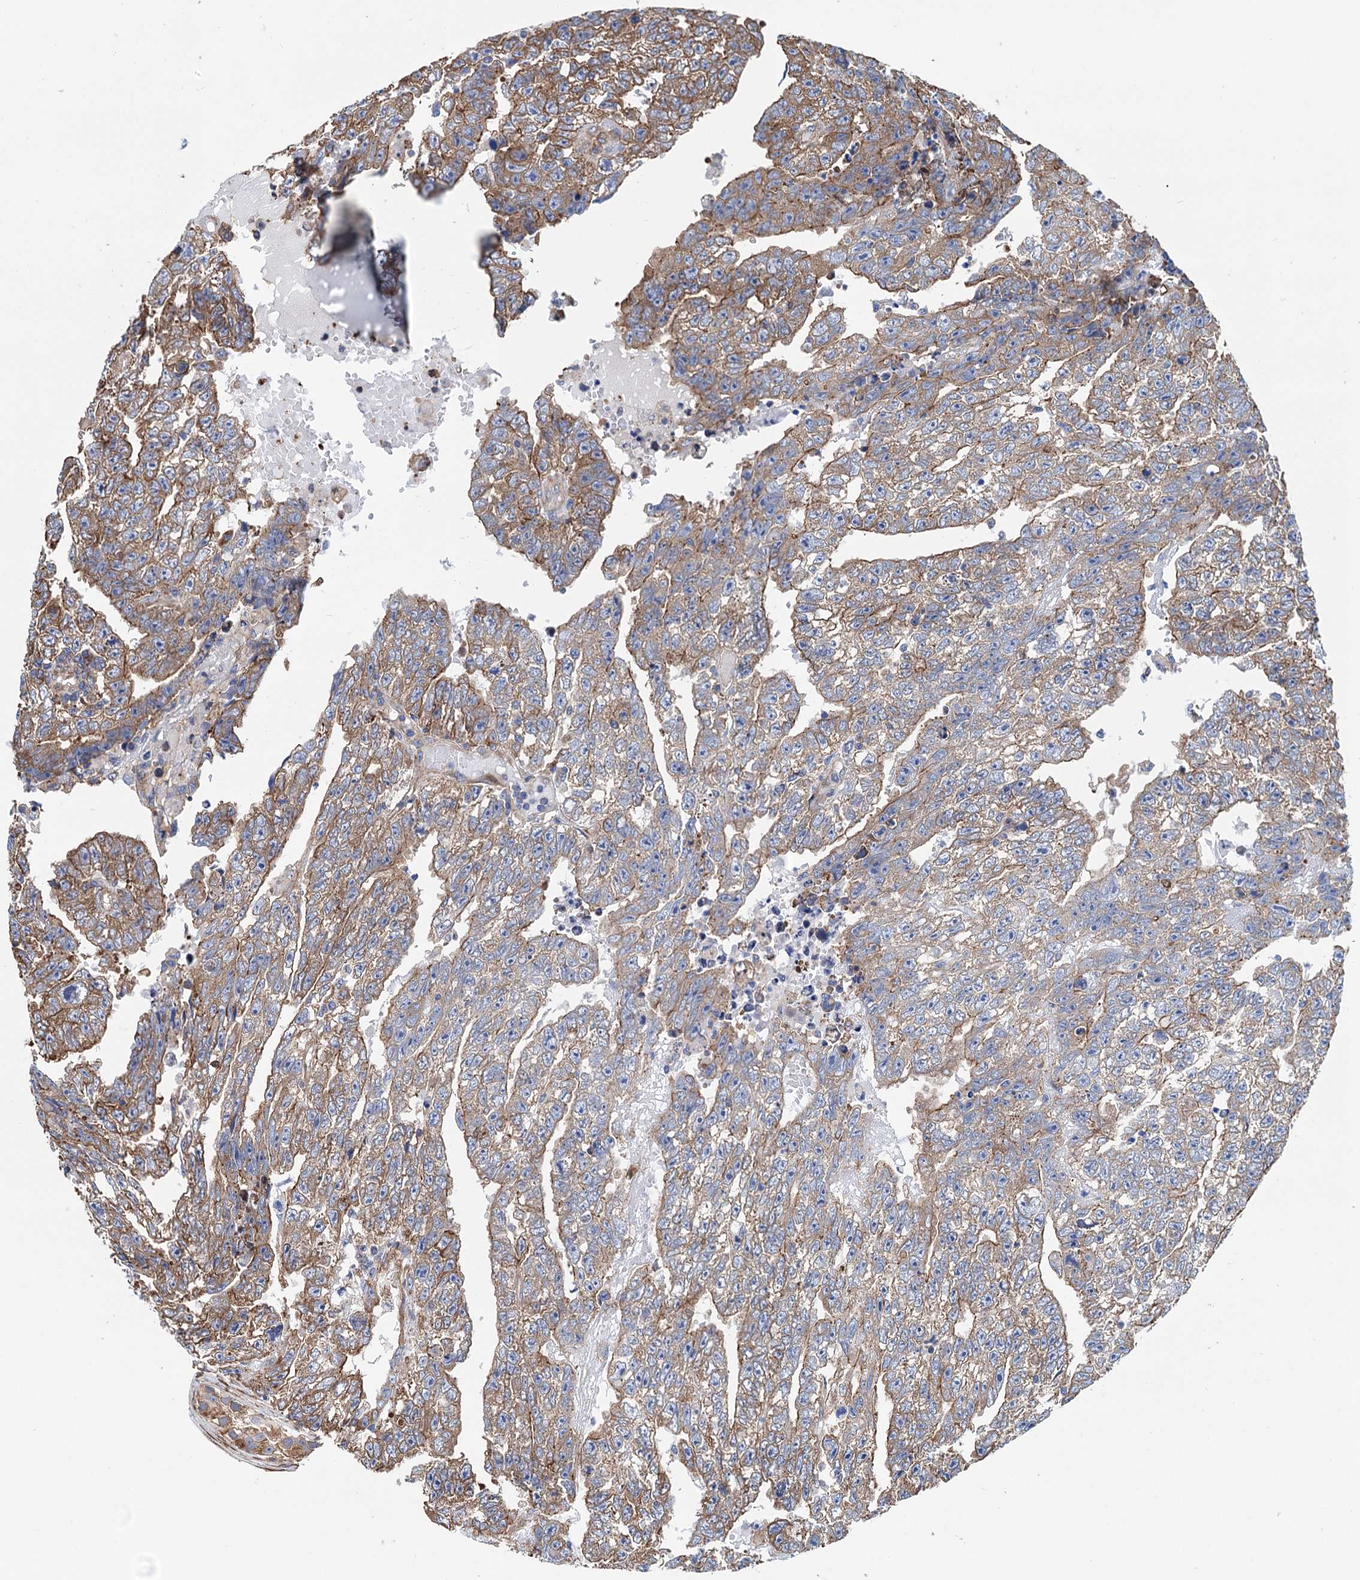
{"staining": {"intensity": "moderate", "quantity": ">75%", "location": "cytoplasmic/membranous"}, "tissue": "testis cancer", "cell_type": "Tumor cells", "image_type": "cancer", "snomed": [{"axis": "morphology", "description": "Carcinoma, Embryonal, NOS"}, {"axis": "topography", "description": "Testis"}], "caption": "A brown stain labels moderate cytoplasmic/membranous positivity of a protein in embryonal carcinoma (testis) tumor cells. The staining was performed using DAB, with brown indicating positive protein expression. Nuclei are stained blue with hematoxylin.", "gene": "SLC12A7", "patient": {"sex": "male", "age": 25}}